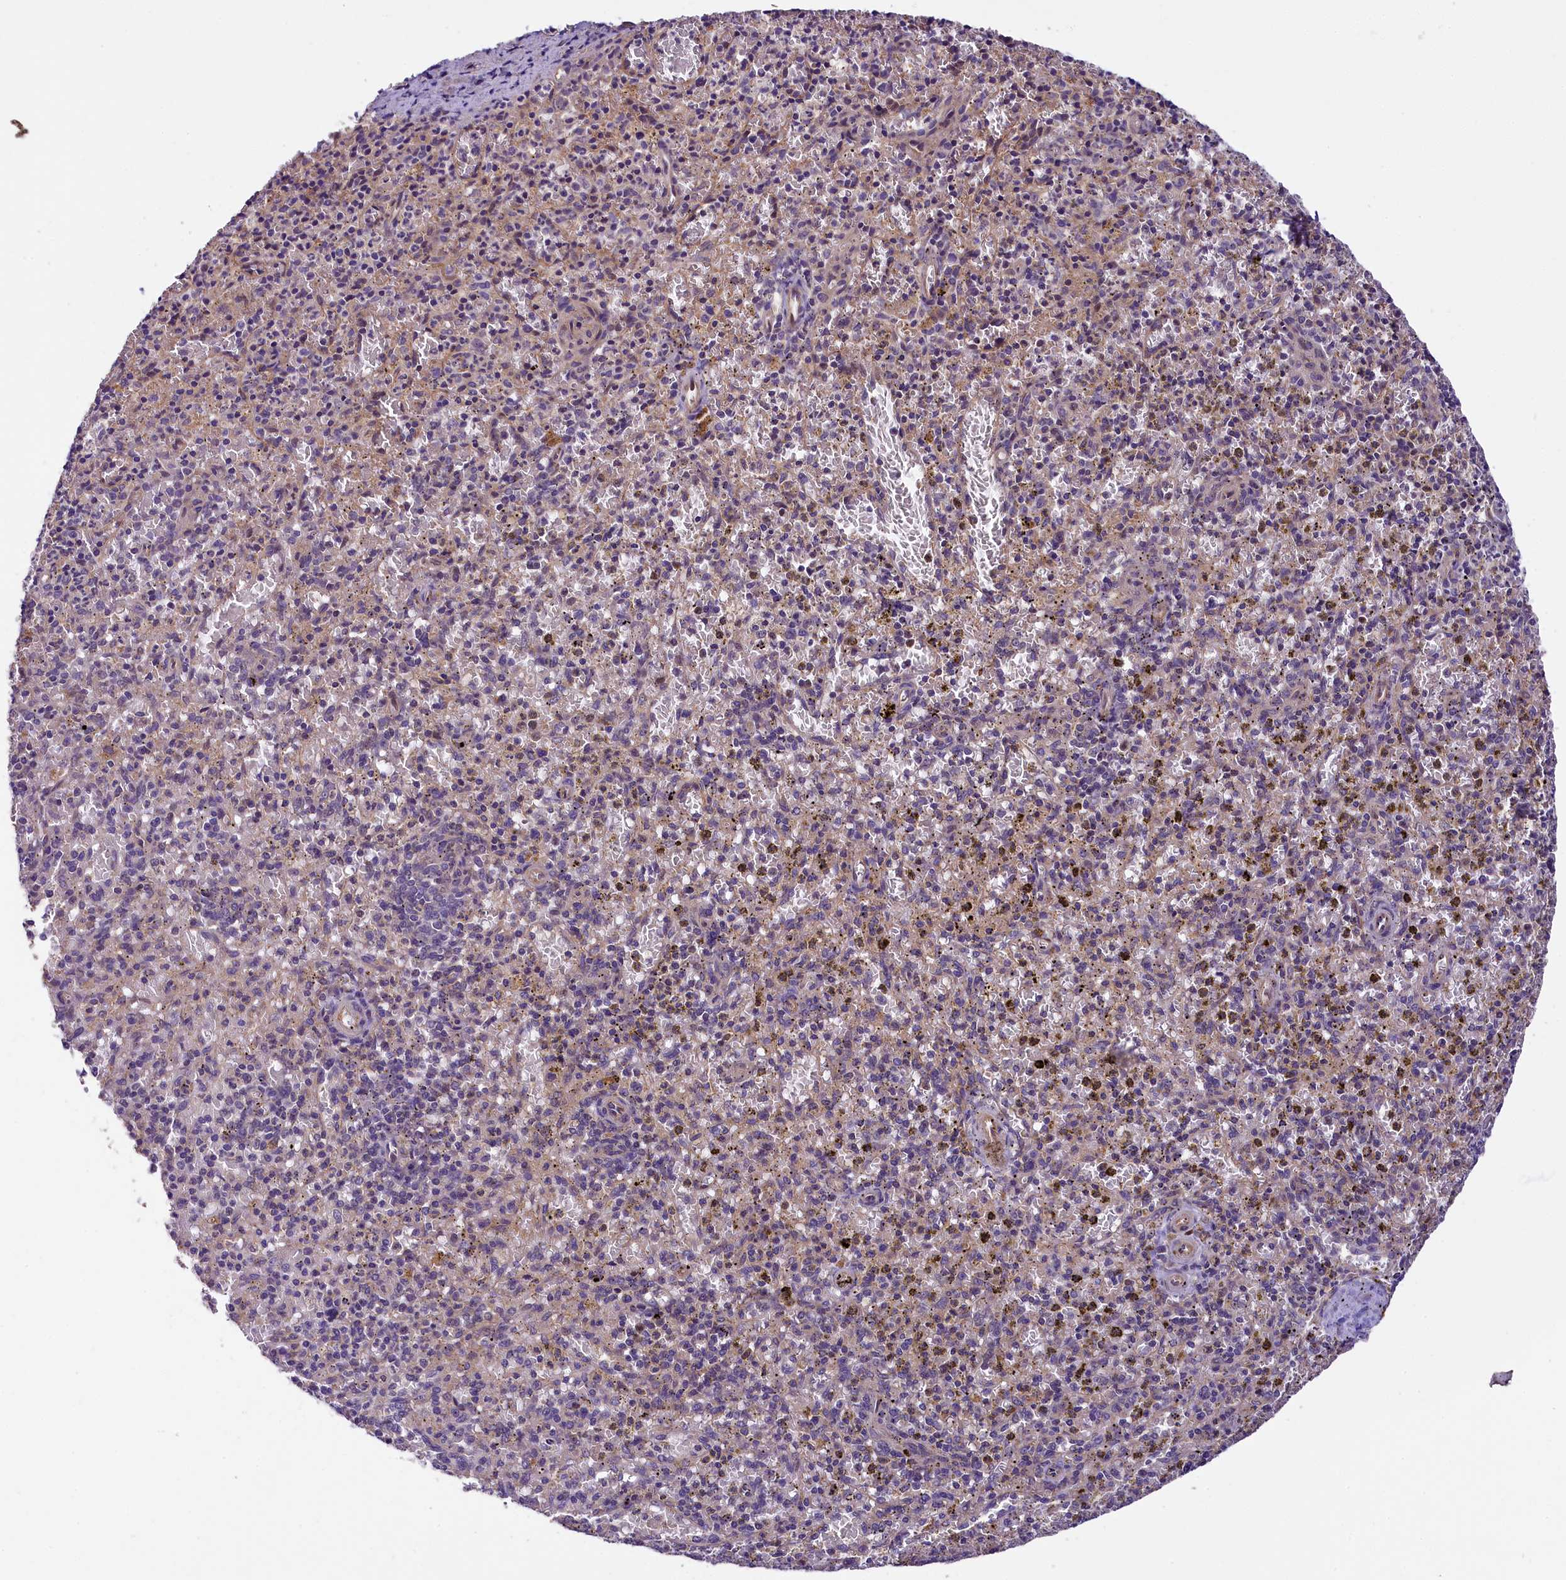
{"staining": {"intensity": "negative", "quantity": "none", "location": "none"}, "tissue": "spleen", "cell_type": "Cells in red pulp", "image_type": "normal", "snomed": [{"axis": "morphology", "description": "Normal tissue, NOS"}, {"axis": "topography", "description": "Spleen"}], "caption": "Cells in red pulp show no significant staining in unremarkable spleen. The staining is performed using DAB (3,3'-diaminobenzidine) brown chromogen with nuclei counter-stained in using hematoxylin.", "gene": "UBXN6", "patient": {"sex": "male", "age": 72}}